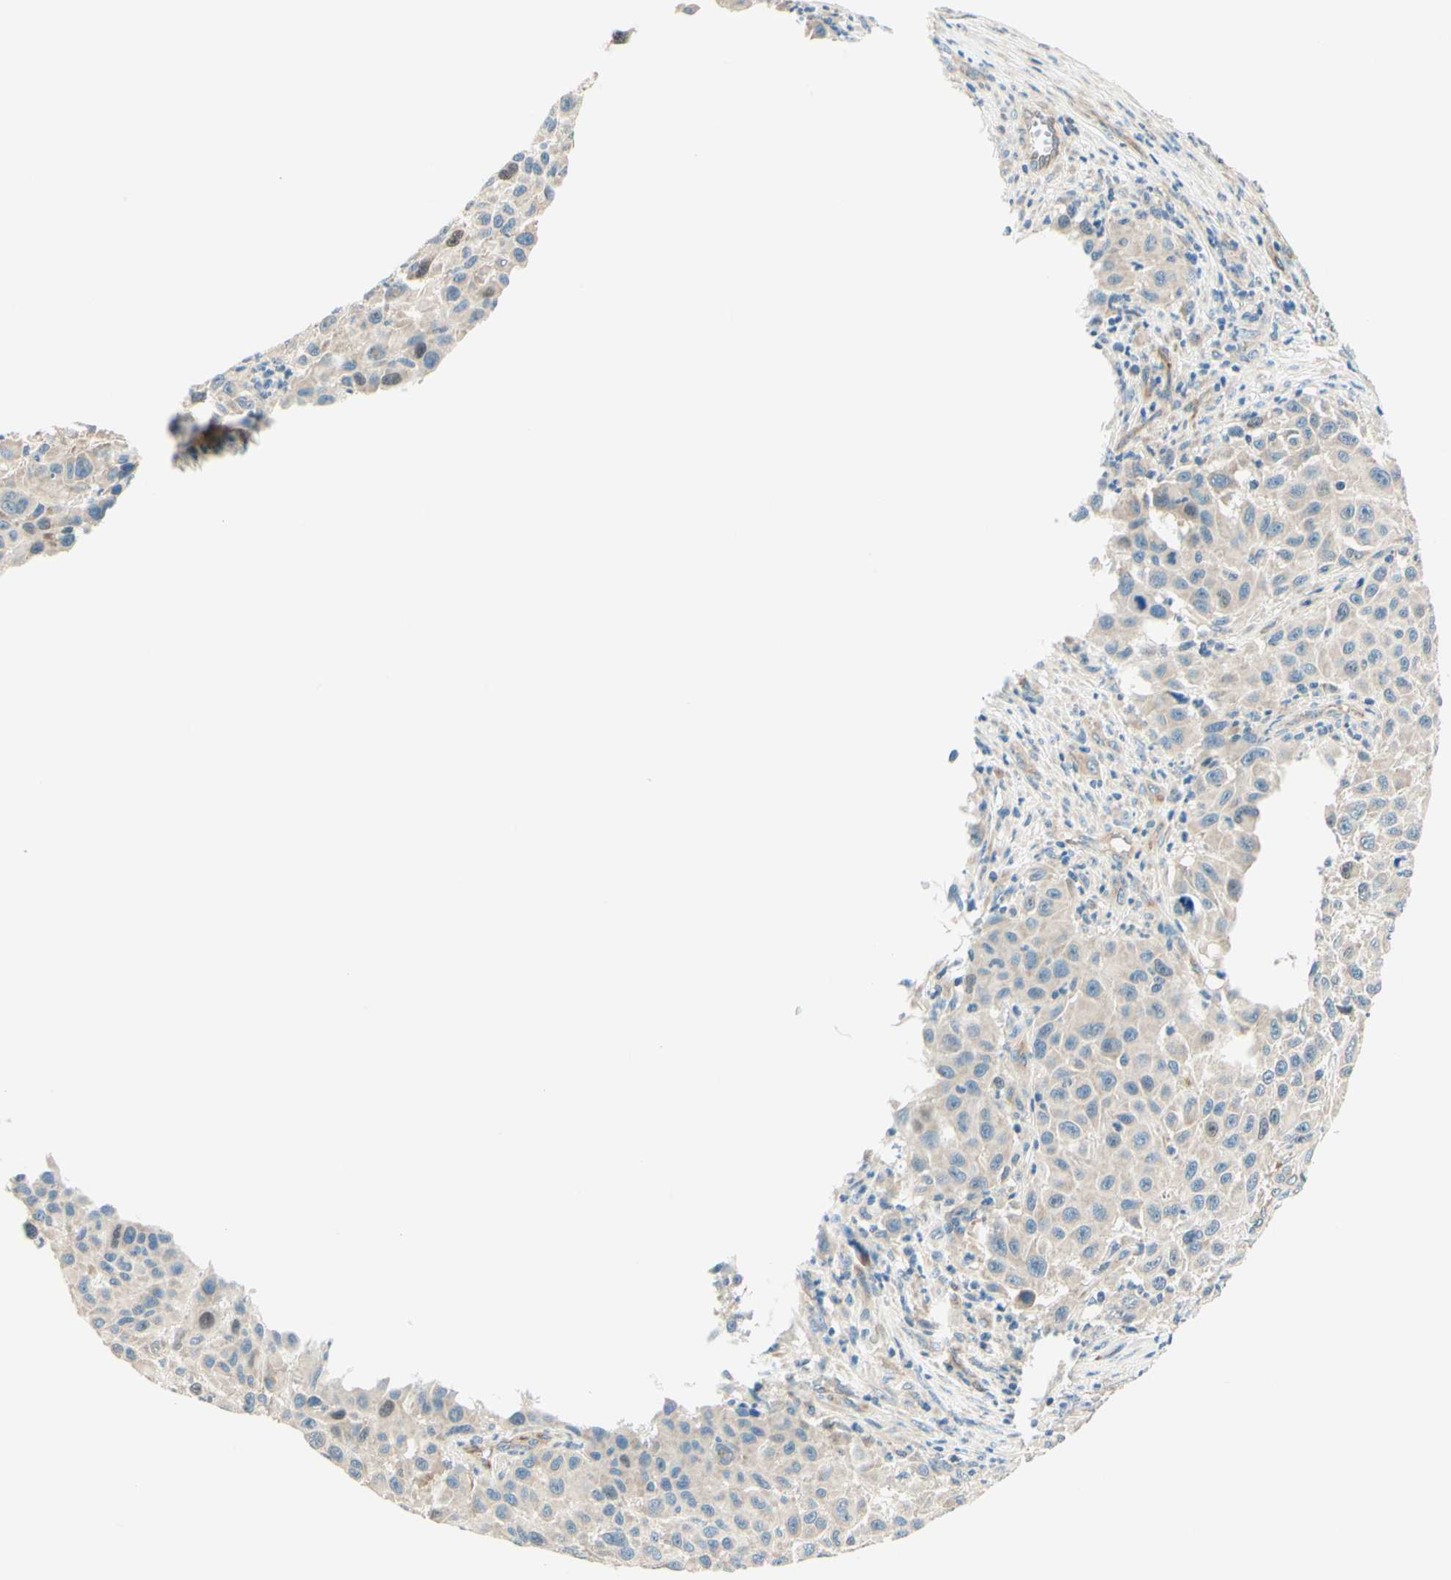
{"staining": {"intensity": "weak", "quantity": "25%-75%", "location": "cytoplasmic/membranous"}, "tissue": "melanoma", "cell_type": "Tumor cells", "image_type": "cancer", "snomed": [{"axis": "morphology", "description": "Malignant melanoma, Metastatic site"}, {"axis": "topography", "description": "Lymph node"}], "caption": "Weak cytoplasmic/membranous expression for a protein is appreciated in approximately 25%-75% of tumor cells of malignant melanoma (metastatic site) using immunohistochemistry (IHC).", "gene": "TAOK2", "patient": {"sex": "male", "age": 61}}